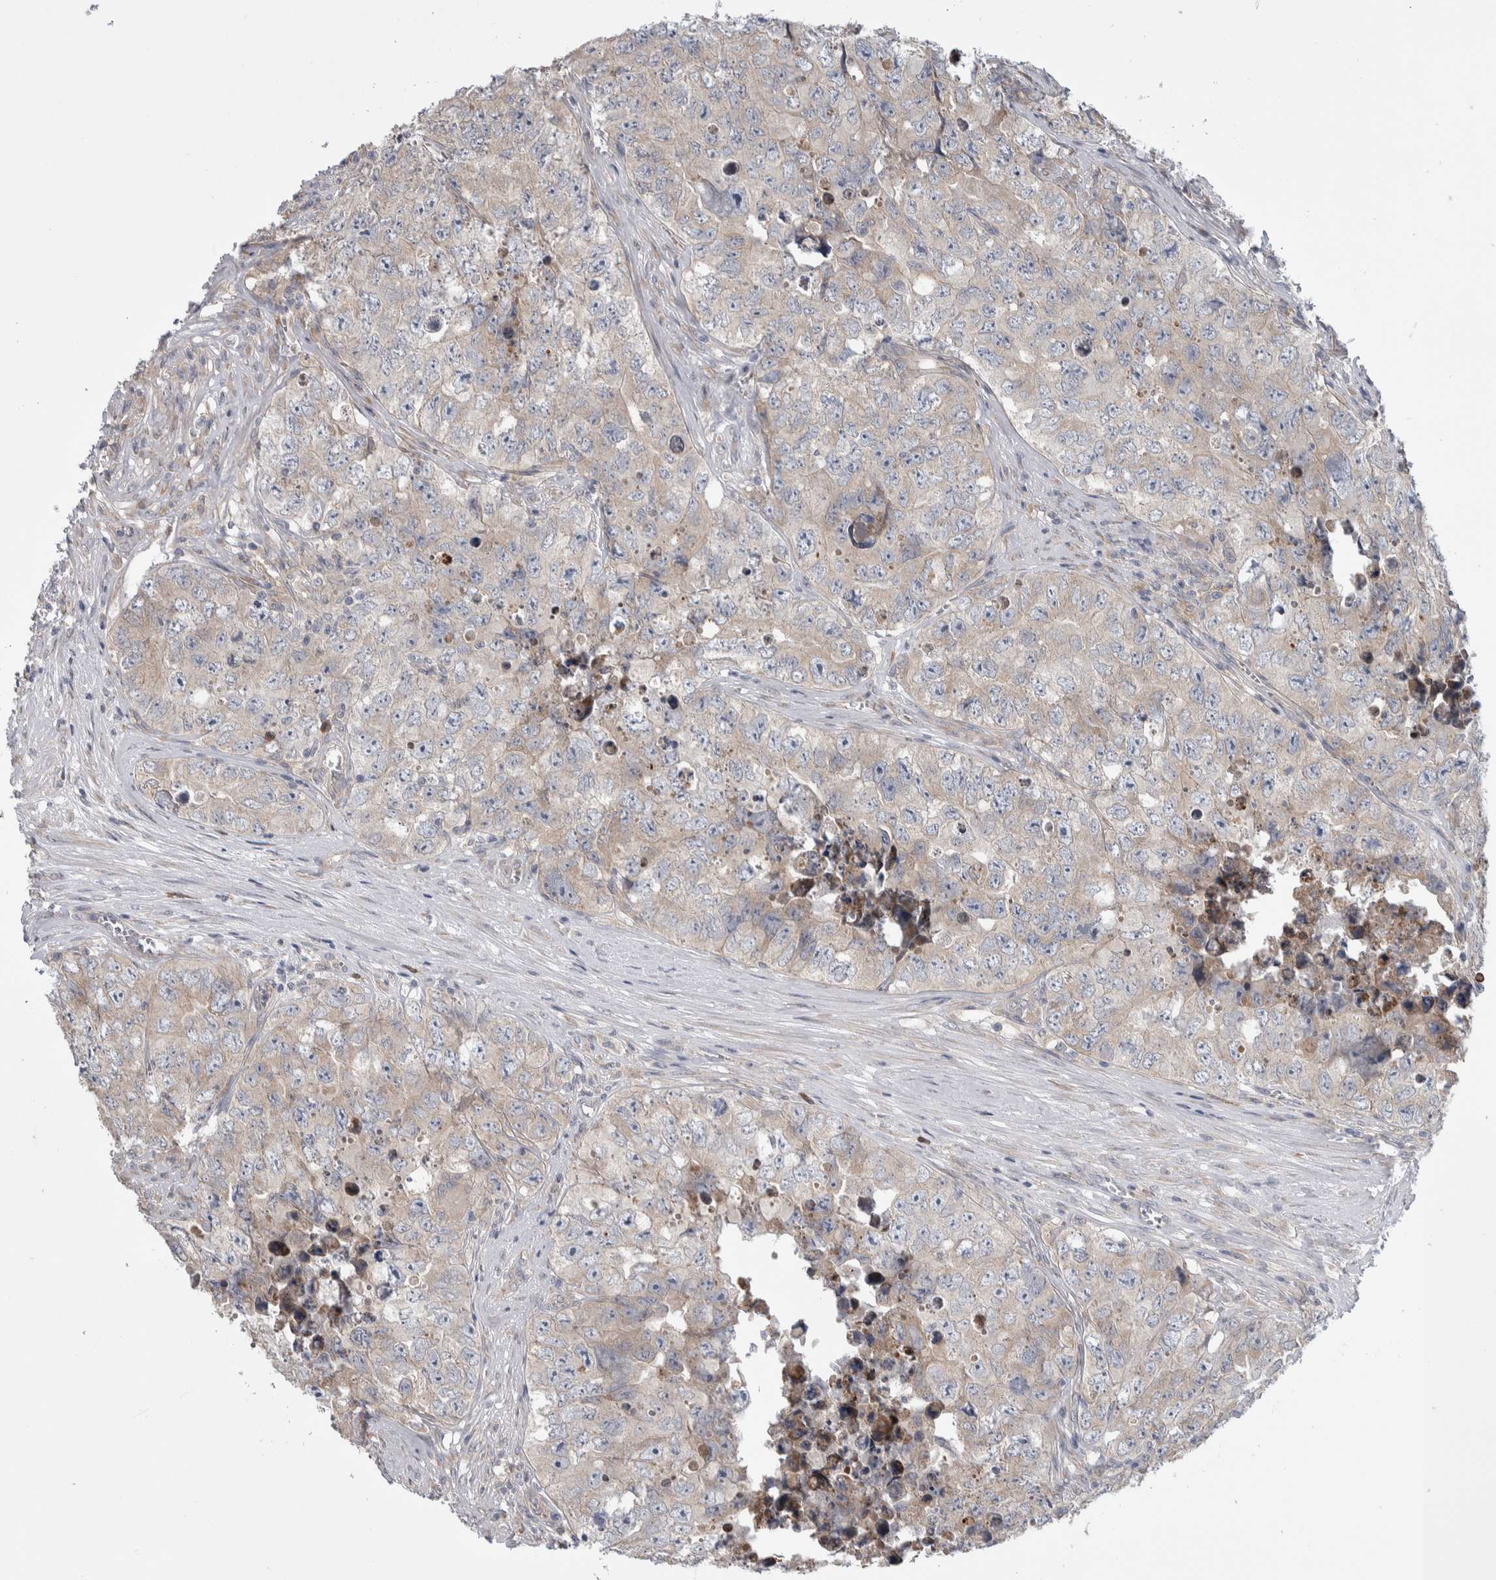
{"staining": {"intensity": "weak", "quantity": "25%-75%", "location": "cytoplasmic/membranous"}, "tissue": "testis cancer", "cell_type": "Tumor cells", "image_type": "cancer", "snomed": [{"axis": "morphology", "description": "Seminoma, NOS"}, {"axis": "morphology", "description": "Carcinoma, Embryonal, NOS"}, {"axis": "topography", "description": "Testis"}], "caption": "Tumor cells demonstrate weak cytoplasmic/membranous staining in approximately 25%-75% of cells in testis cancer. (DAB IHC, brown staining for protein, blue staining for nuclei).", "gene": "IBTK", "patient": {"sex": "male", "age": 43}}